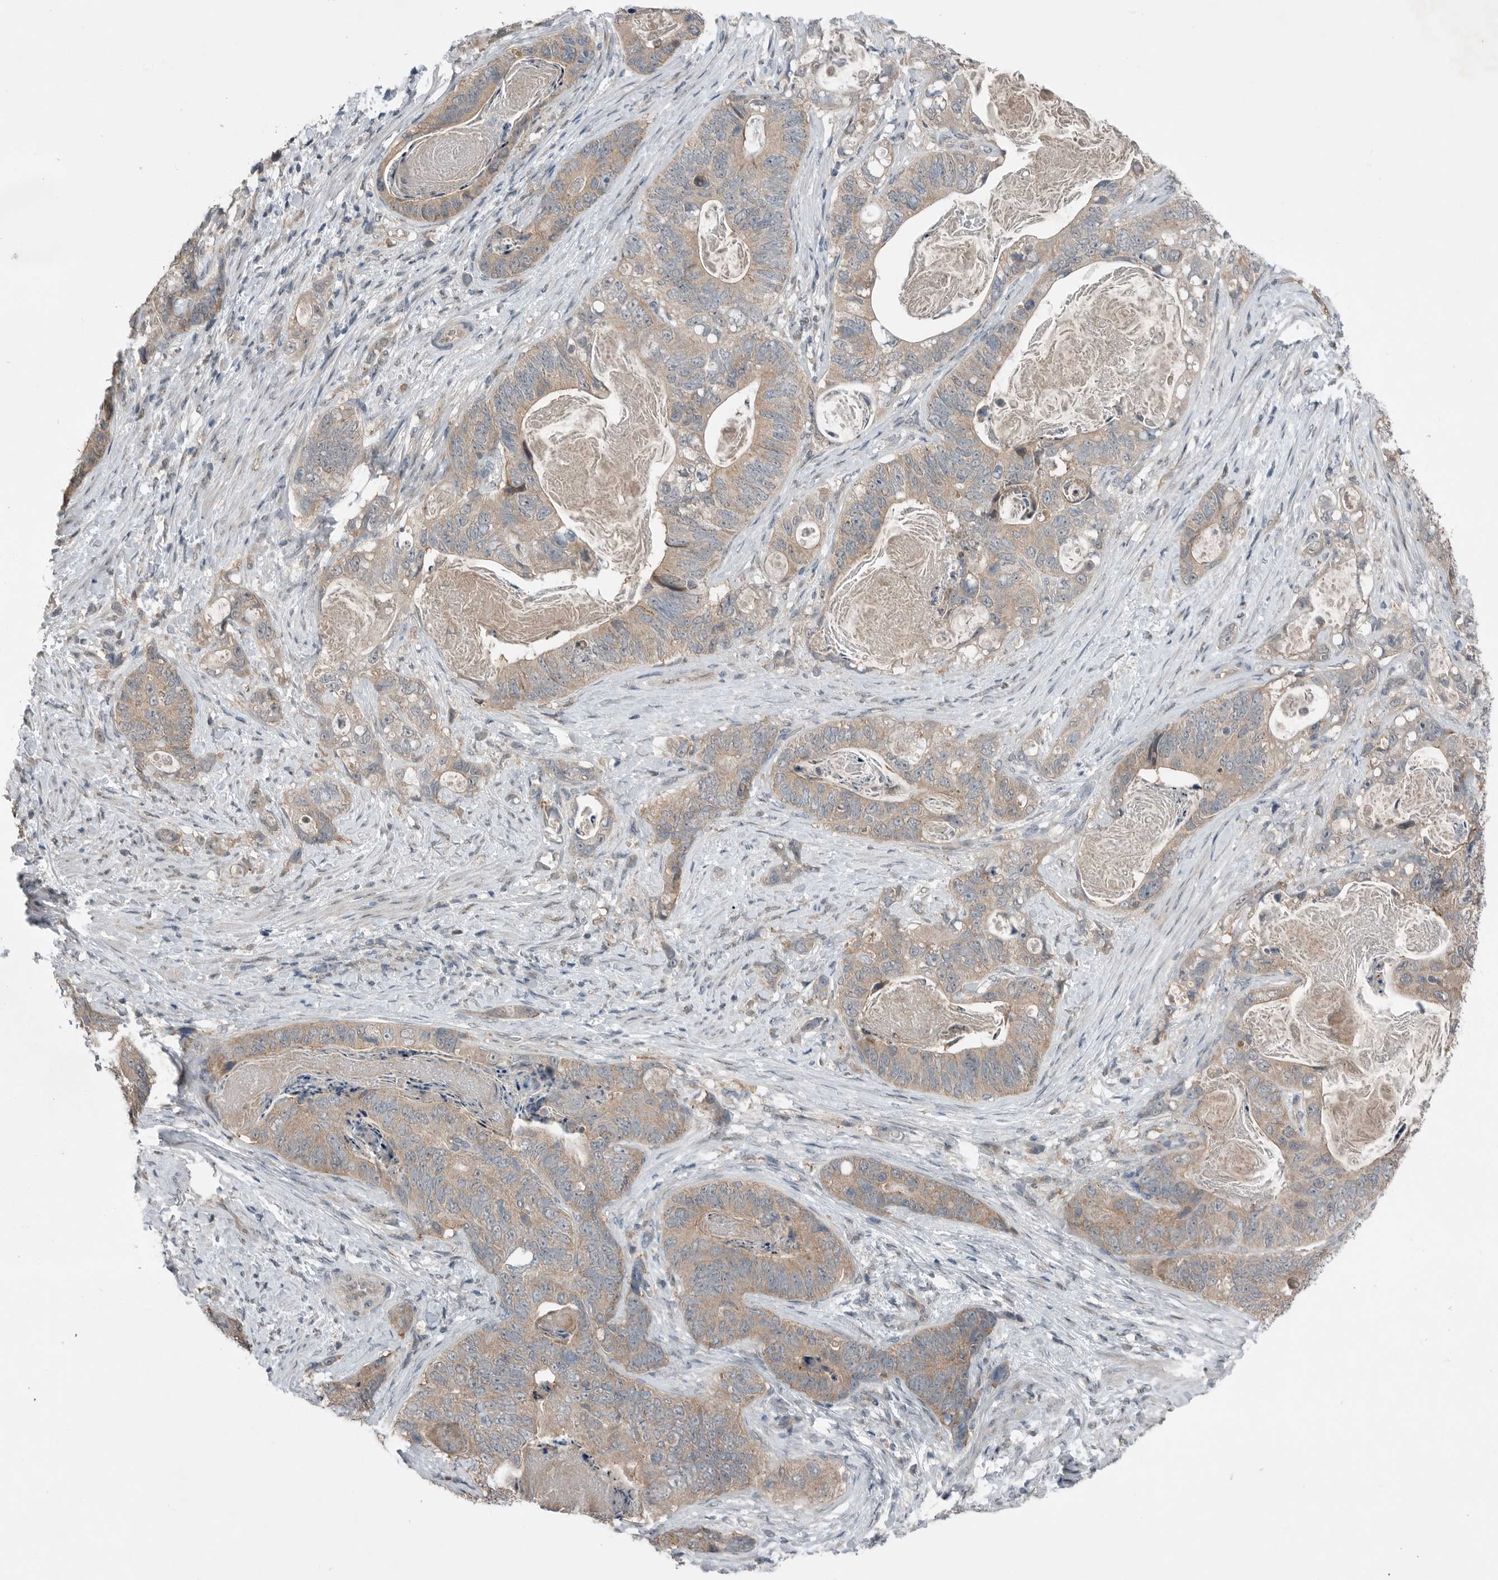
{"staining": {"intensity": "moderate", "quantity": ">75%", "location": "cytoplasmic/membranous"}, "tissue": "stomach cancer", "cell_type": "Tumor cells", "image_type": "cancer", "snomed": [{"axis": "morphology", "description": "Normal tissue, NOS"}, {"axis": "morphology", "description": "Adenocarcinoma, NOS"}, {"axis": "topography", "description": "Stomach"}], "caption": "A micrograph showing moderate cytoplasmic/membranous expression in approximately >75% of tumor cells in stomach adenocarcinoma, as visualized by brown immunohistochemical staining.", "gene": "MFAP3L", "patient": {"sex": "female", "age": 89}}